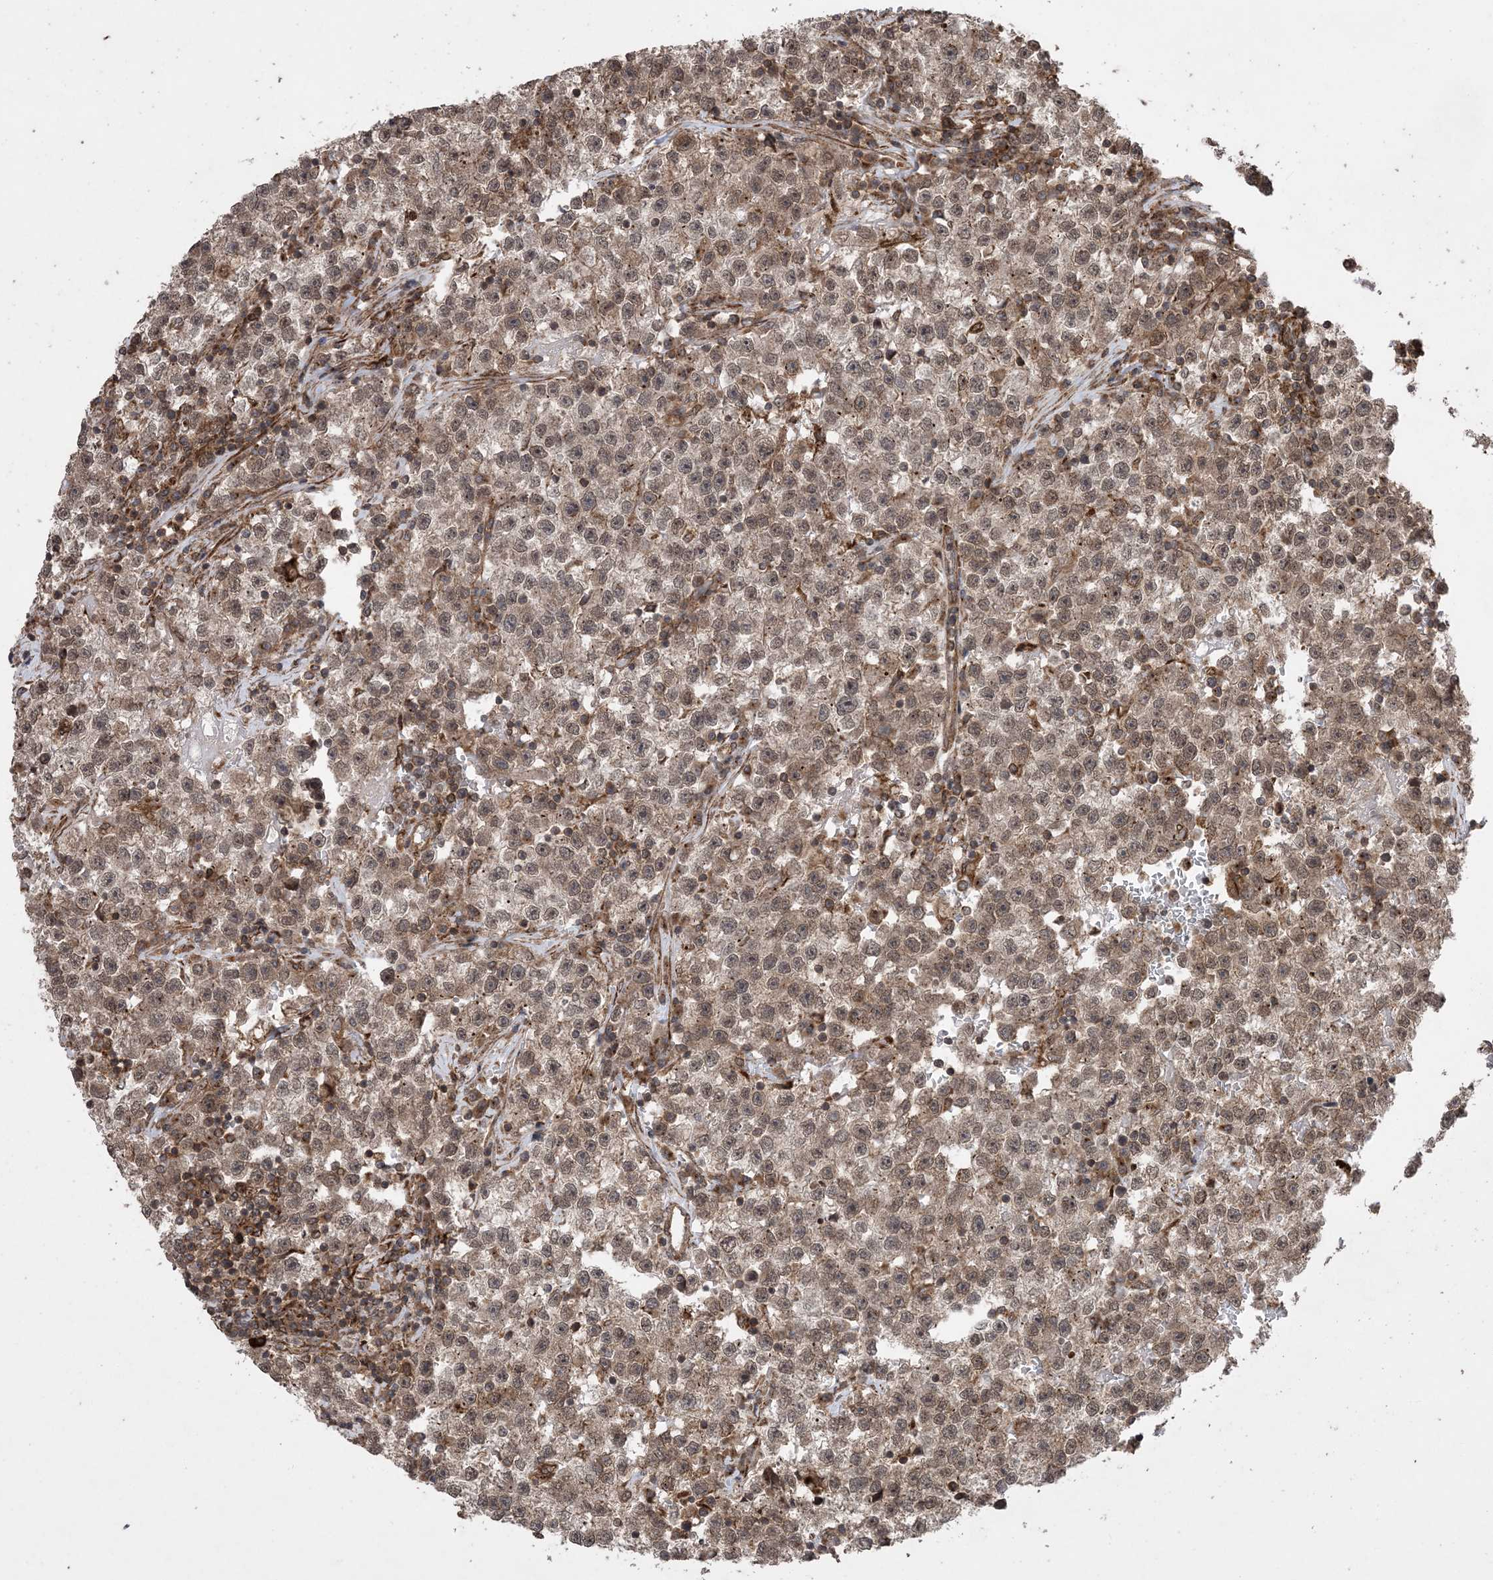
{"staining": {"intensity": "moderate", "quantity": ">75%", "location": "cytoplasmic/membranous,nuclear"}, "tissue": "testis cancer", "cell_type": "Tumor cells", "image_type": "cancer", "snomed": [{"axis": "morphology", "description": "Seminoma, NOS"}, {"axis": "topography", "description": "Testis"}], "caption": "Immunohistochemical staining of human testis cancer (seminoma) displays moderate cytoplasmic/membranous and nuclear protein positivity in approximately >75% of tumor cells. (DAB (3,3'-diaminobenzidine) IHC, brown staining for protein, blue staining for nuclei).", "gene": "ZNF511", "patient": {"sex": "male", "age": 22}}